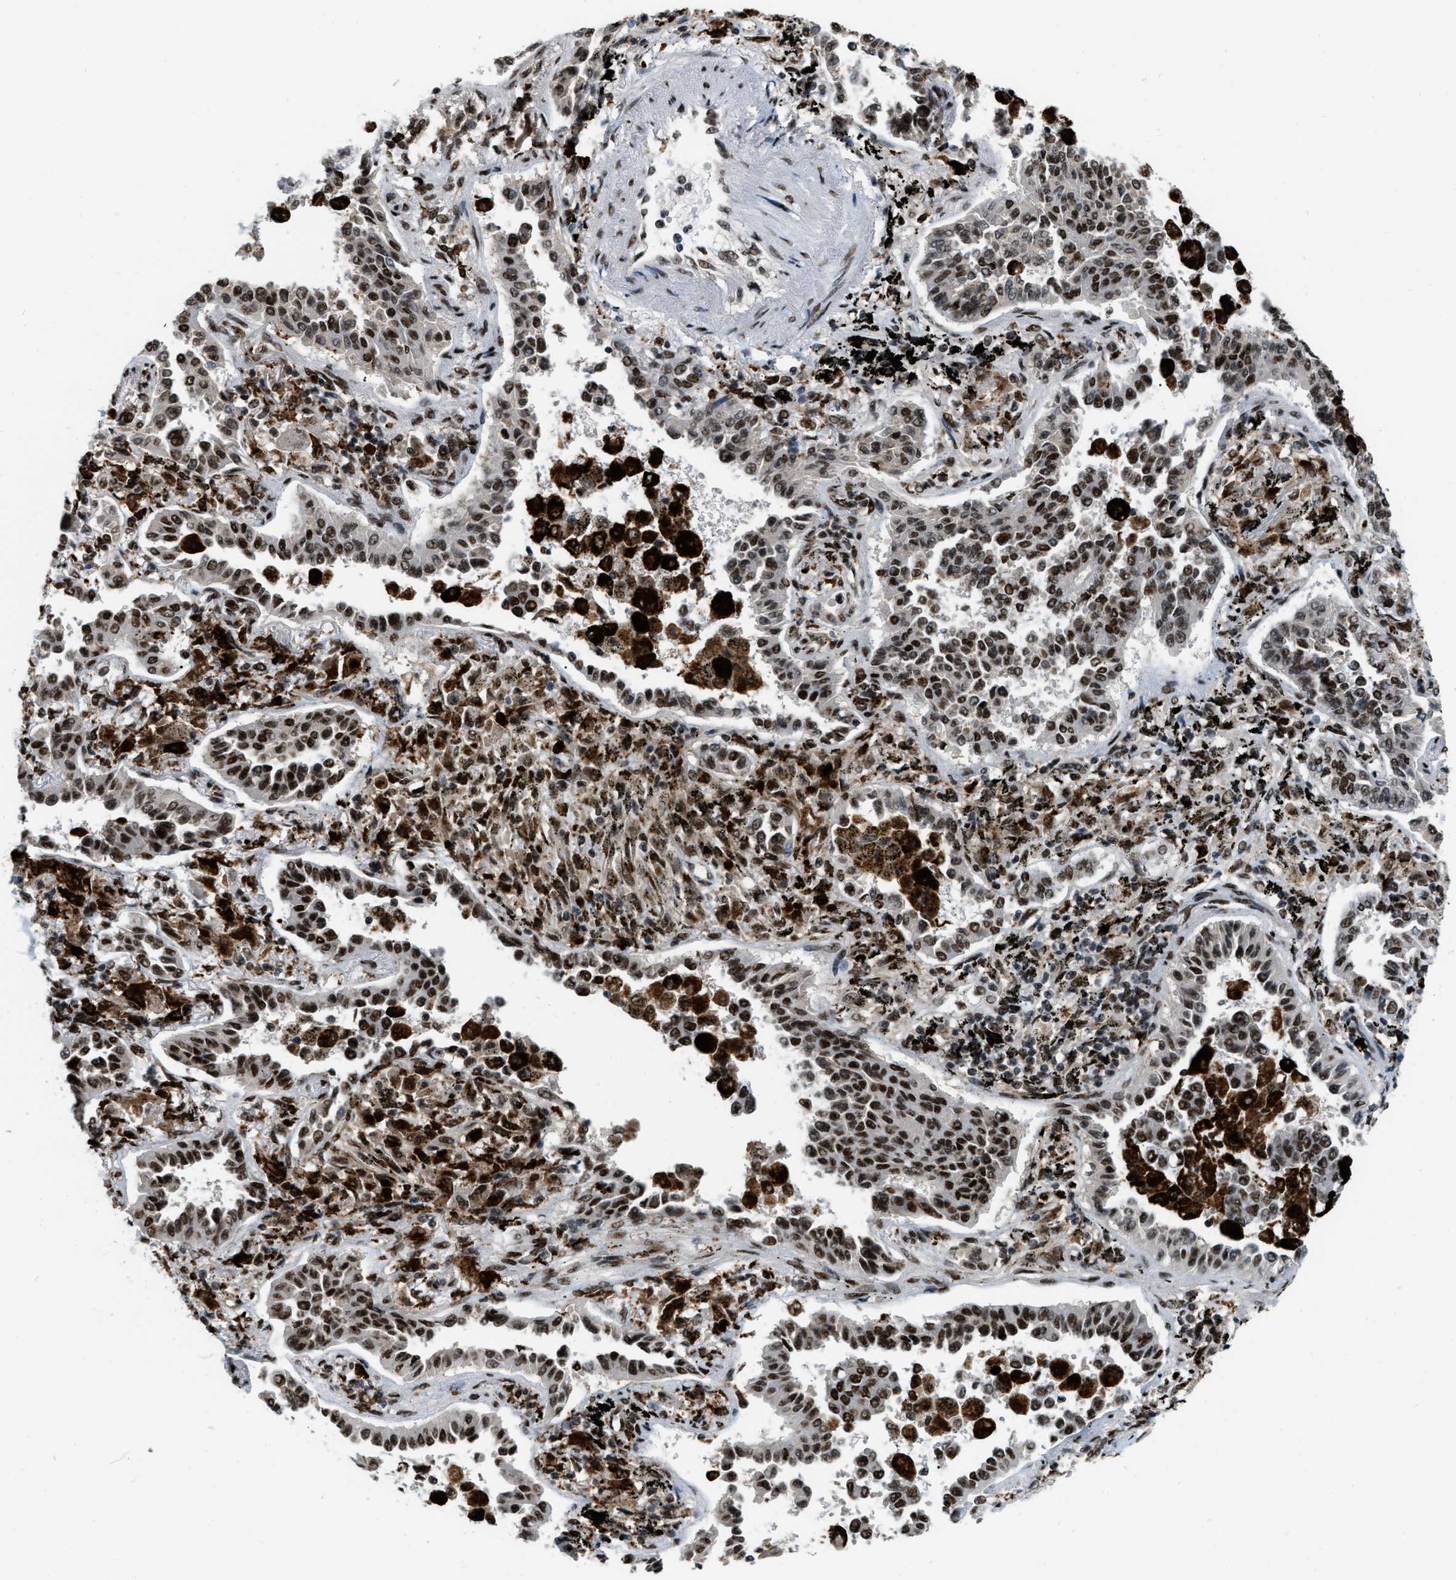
{"staining": {"intensity": "moderate", "quantity": ">75%", "location": "cytoplasmic/membranous,nuclear"}, "tissue": "lung cancer", "cell_type": "Tumor cells", "image_type": "cancer", "snomed": [{"axis": "morphology", "description": "Normal tissue, NOS"}, {"axis": "morphology", "description": "Adenocarcinoma, NOS"}, {"axis": "topography", "description": "Lung"}], "caption": "Human adenocarcinoma (lung) stained with a protein marker demonstrates moderate staining in tumor cells.", "gene": "NUMA1", "patient": {"sex": "male", "age": 59}}